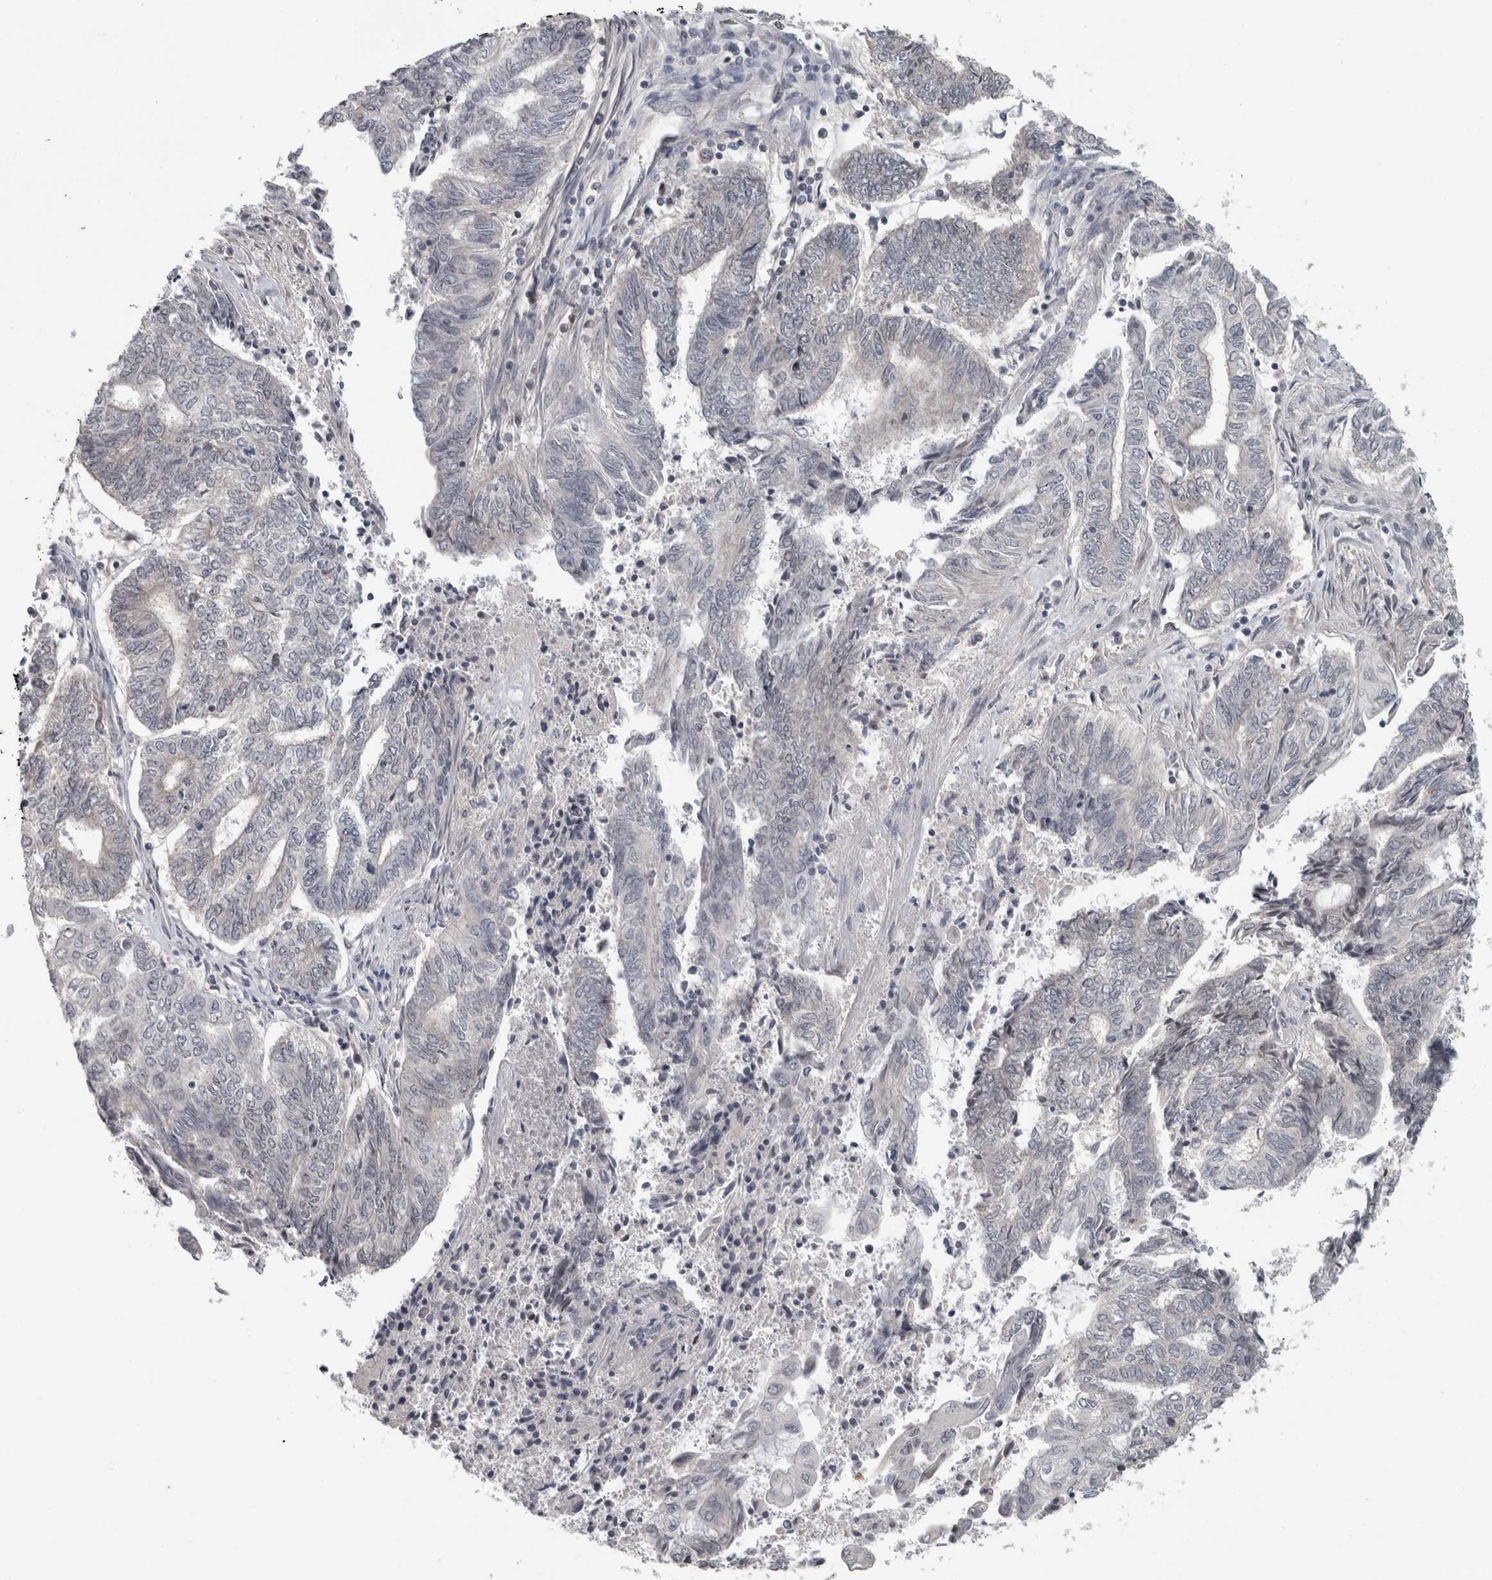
{"staining": {"intensity": "negative", "quantity": "none", "location": "none"}, "tissue": "endometrial cancer", "cell_type": "Tumor cells", "image_type": "cancer", "snomed": [{"axis": "morphology", "description": "Adenocarcinoma, NOS"}, {"axis": "topography", "description": "Uterus"}, {"axis": "topography", "description": "Endometrium"}], "caption": "A histopathology image of endometrial cancer (adenocarcinoma) stained for a protein exhibits no brown staining in tumor cells. (Immunohistochemistry (ihc), brightfield microscopy, high magnification).", "gene": "RBM28", "patient": {"sex": "female", "age": 70}}